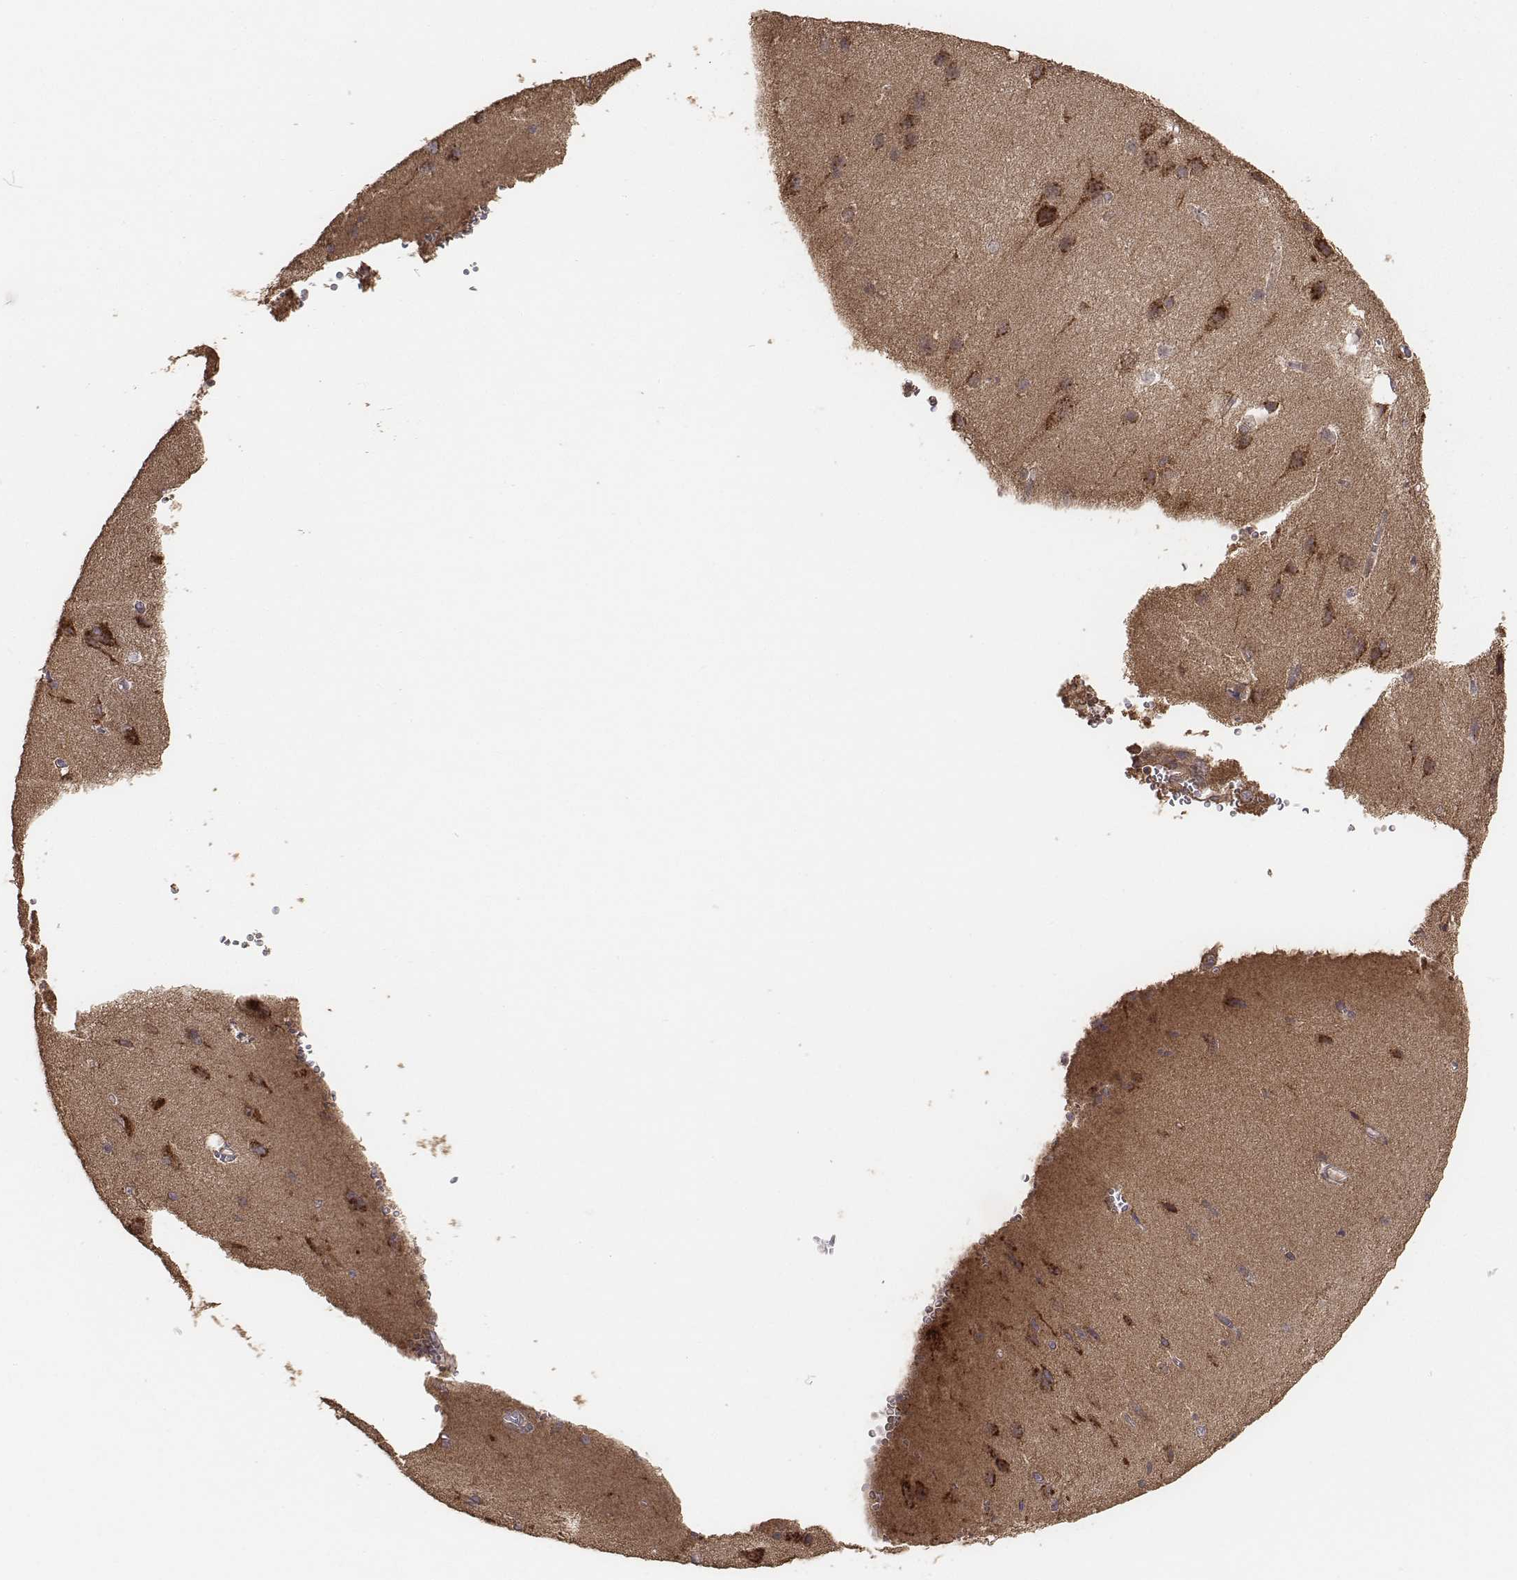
{"staining": {"intensity": "weak", "quantity": ">75%", "location": "cytoplasmic/membranous"}, "tissue": "cerebral cortex", "cell_type": "Endothelial cells", "image_type": "normal", "snomed": [{"axis": "morphology", "description": "Normal tissue, NOS"}, {"axis": "topography", "description": "Cerebral cortex"}], "caption": "Normal cerebral cortex was stained to show a protein in brown. There is low levels of weak cytoplasmic/membranous staining in approximately >75% of endothelial cells. The staining is performed using DAB brown chromogen to label protein expression. The nuclei are counter-stained blue using hematoxylin.", "gene": "AP1B1", "patient": {"sex": "male", "age": 37}}